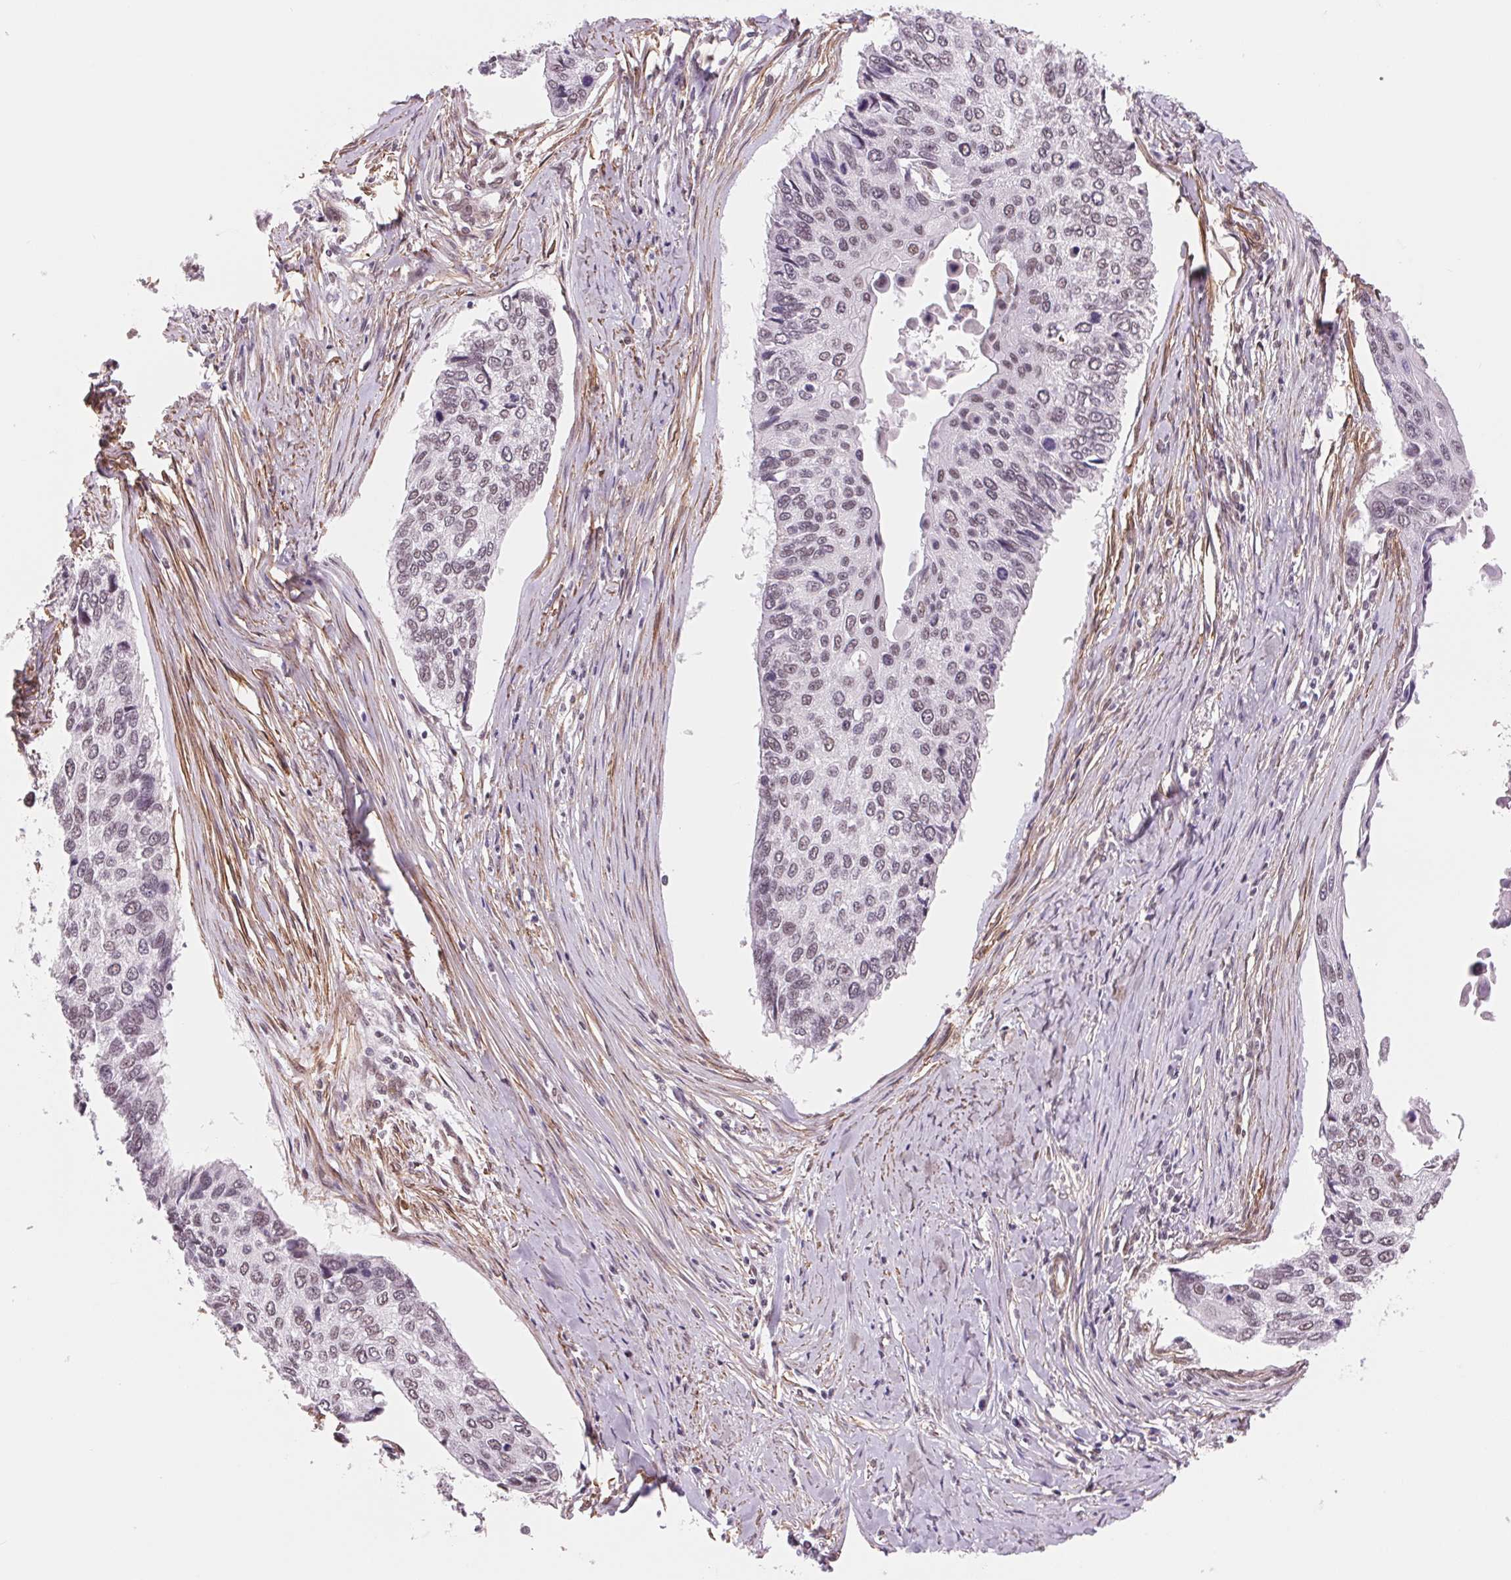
{"staining": {"intensity": "moderate", "quantity": "25%-75%", "location": "nuclear"}, "tissue": "lung cancer", "cell_type": "Tumor cells", "image_type": "cancer", "snomed": [{"axis": "morphology", "description": "Squamous cell carcinoma, NOS"}, {"axis": "morphology", "description": "Squamous cell carcinoma, metastatic, NOS"}, {"axis": "topography", "description": "Lung"}], "caption": "Human lung cancer (squamous cell carcinoma) stained for a protein (brown) shows moderate nuclear positive expression in approximately 25%-75% of tumor cells.", "gene": "BCAT1", "patient": {"sex": "male", "age": 63}}